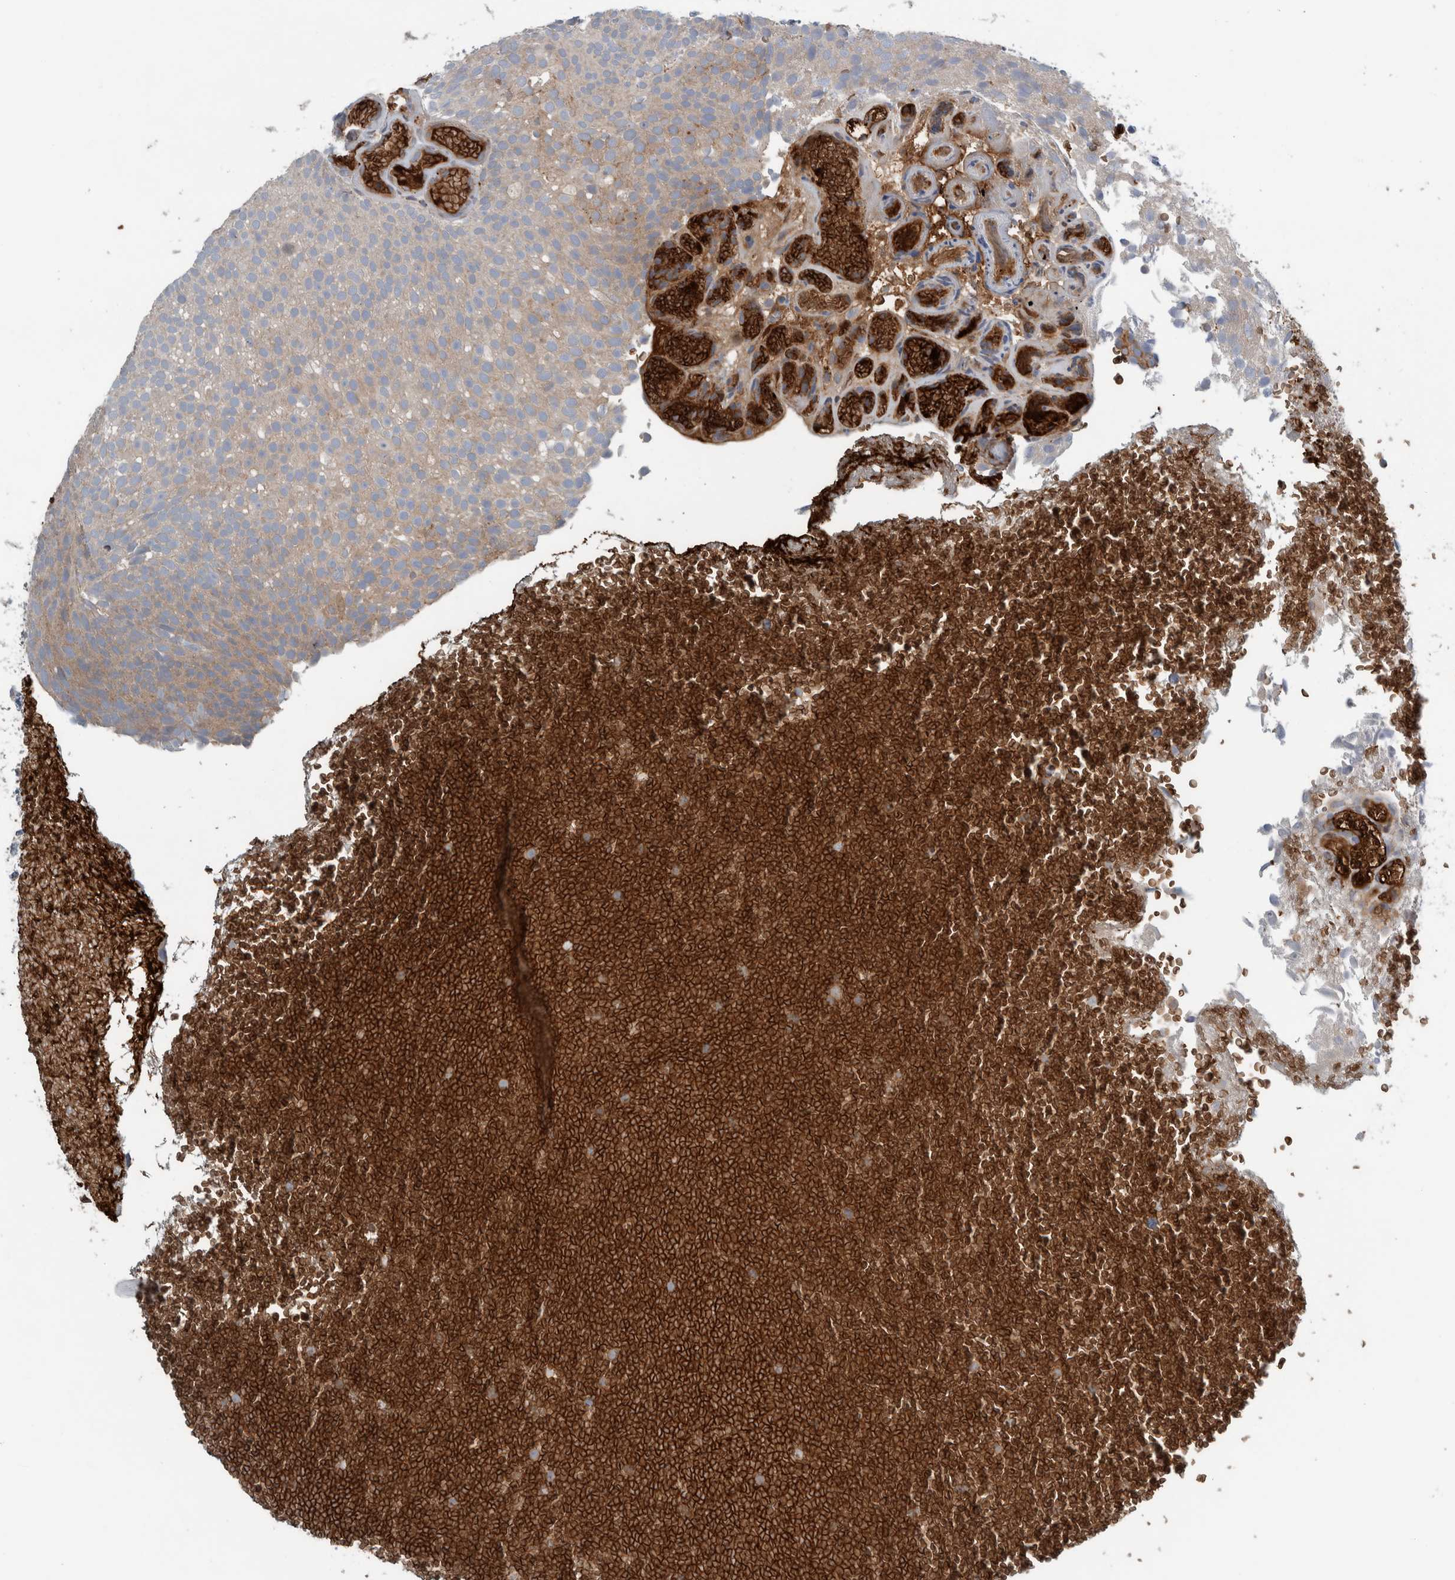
{"staining": {"intensity": "weak", "quantity": ">75%", "location": "cytoplasmic/membranous"}, "tissue": "urothelial cancer", "cell_type": "Tumor cells", "image_type": "cancer", "snomed": [{"axis": "morphology", "description": "Urothelial carcinoma, Low grade"}, {"axis": "topography", "description": "Urinary bladder"}], "caption": "Urothelial cancer stained with IHC reveals weak cytoplasmic/membranous expression in about >75% of tumor cells.", "gene": "GLT8D2", "patient": {"sex": "male", "age": 78}}